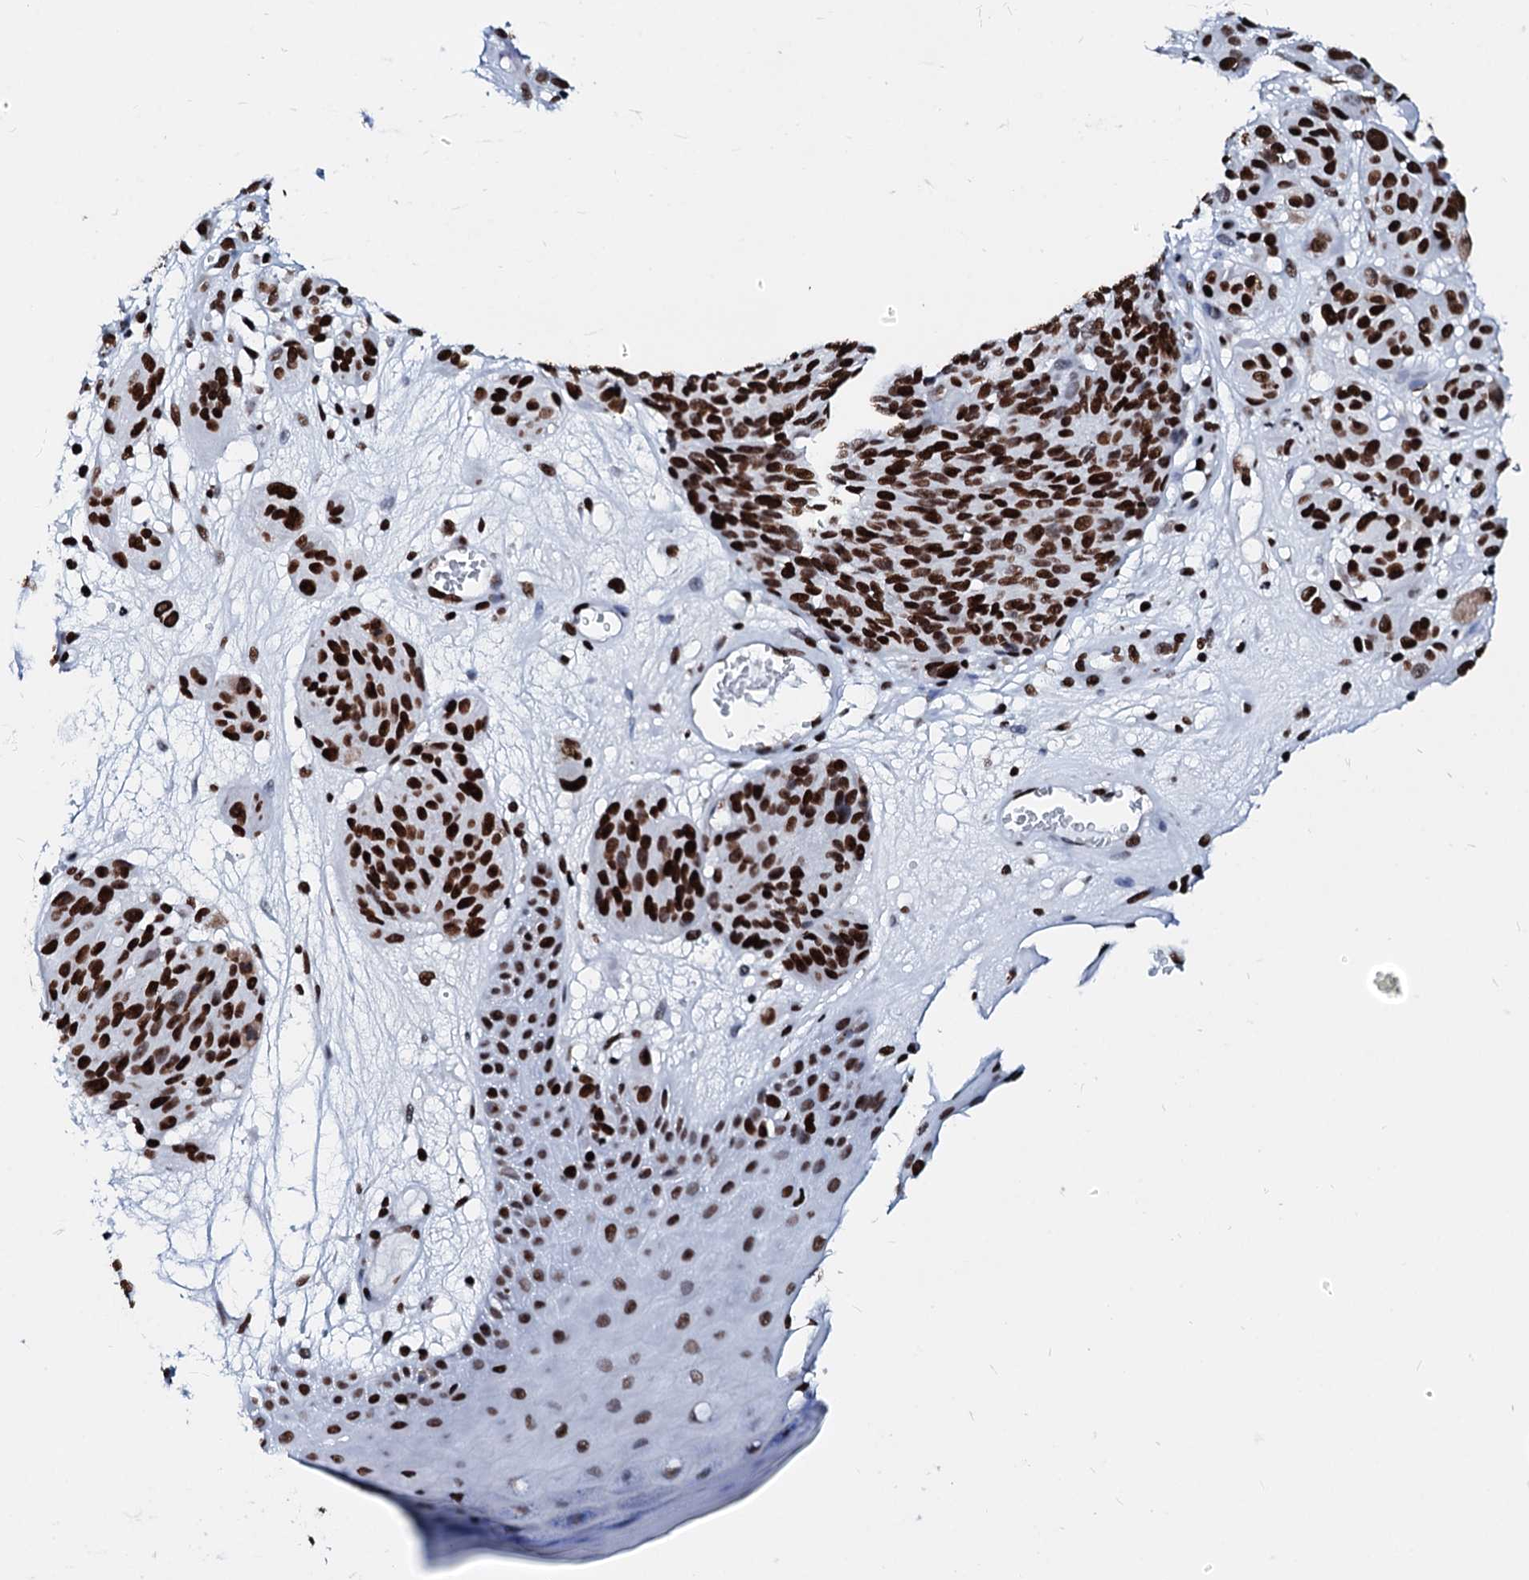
{"staining": {"intensity": "strong", "quantity": ">75%", "location": "nuclear"}, "tissue": "melanoma", "cell_type": "Tumor cells", "image_type": "cancer", "snomed": [{"axis": "morphology", "description": "Malignant melanoma, NOS"}, {"axis": "topography", "description": "Skin"}], "caption": "Immunohistochemistry (IHC) image of neoplastic tissue: melanoma stained using IHC displays high levels of strong protein expression localized specifically in the nuclear of tumor cells, appearing as a nuclear brown color.", "gene": "RALY", "patient": {"sex": "male", "age": 83}}